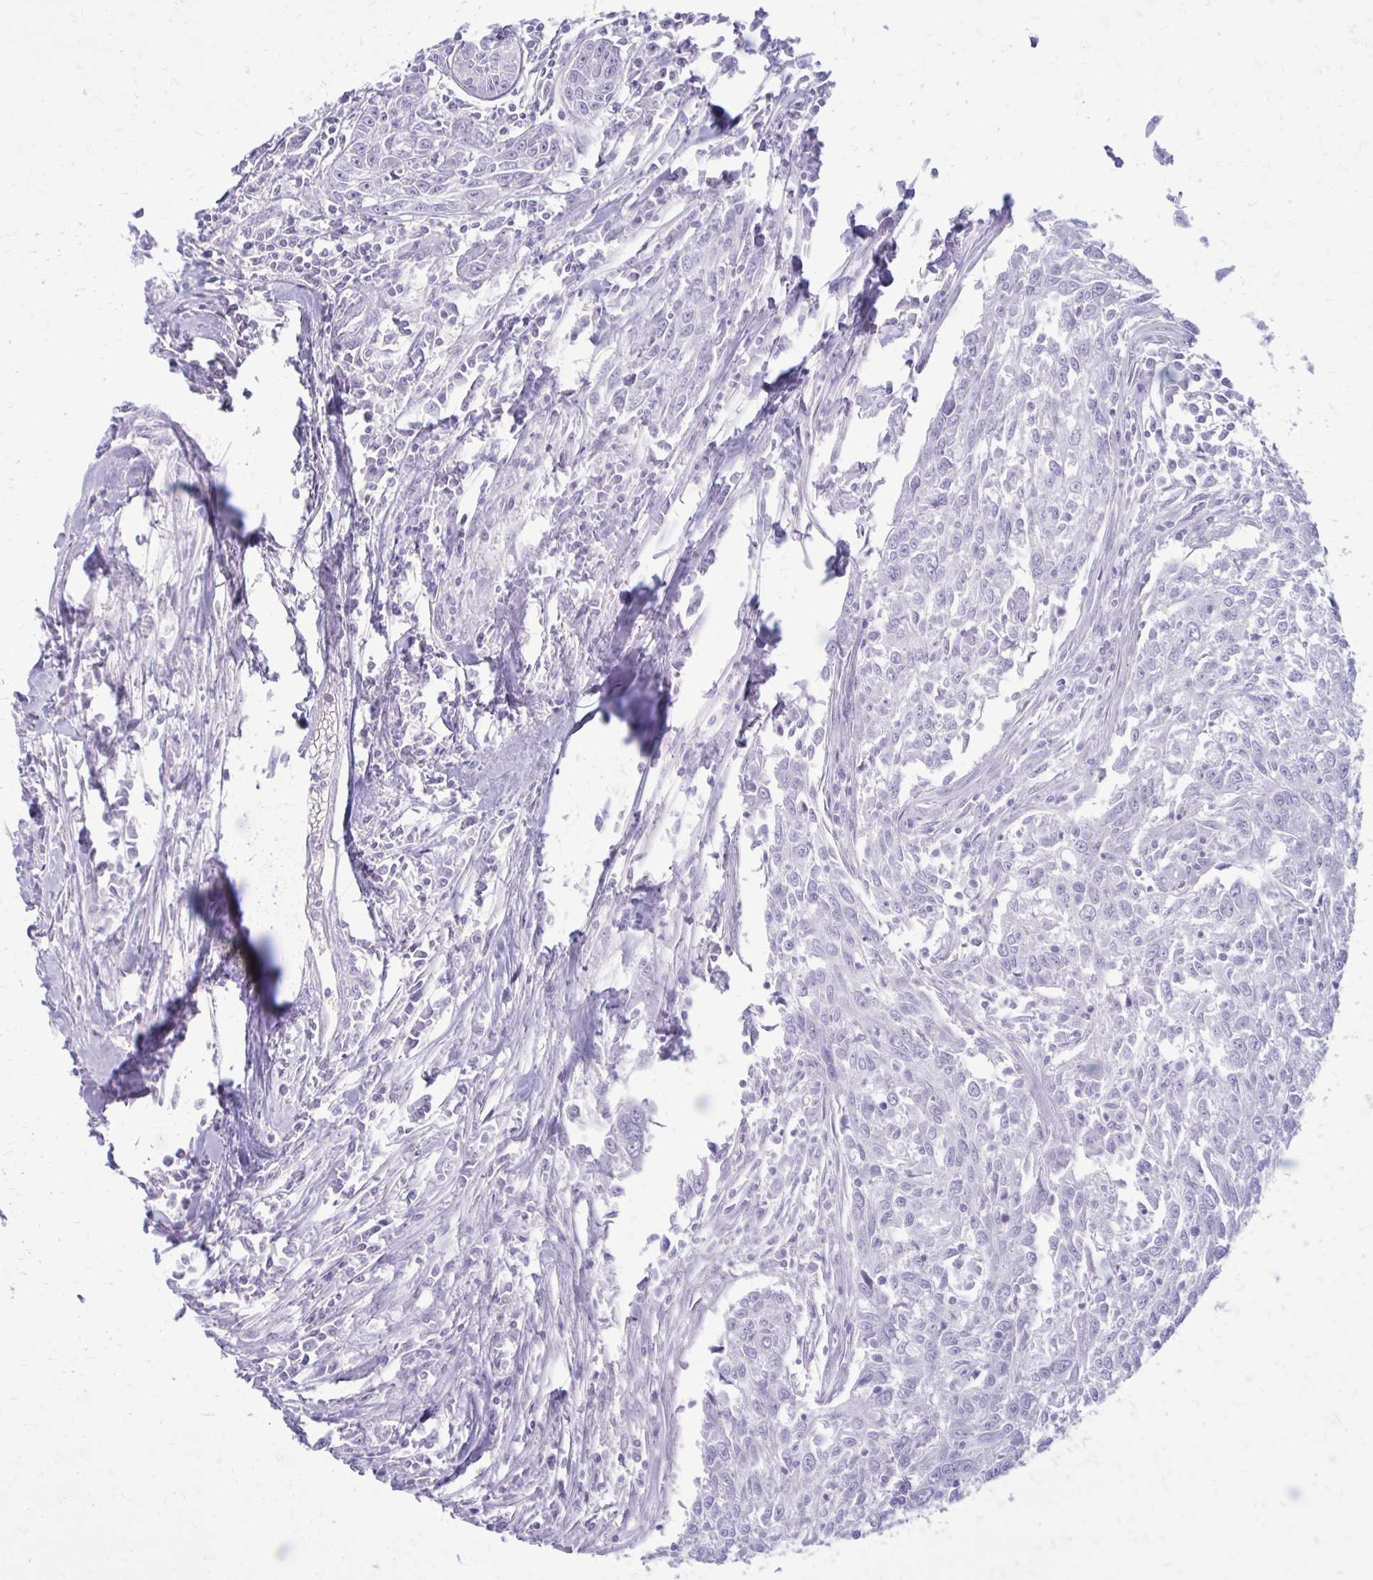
{"staining": {"intensity": "negative", "quantity": "none", "location": "none"}, "tissue": "breast cancer", "cell_type": "Tumor cells", "image_type": "cancer", "snomed": [{"axis": "morphology", "description": "Duct carcinoma"}, {"axis": "topography", "description": "Breast"}], "caption": "Immunohistochemistry of intraductal carcinoma (breast) exhibits no positivity in tumor cells. (Immunohistochemistry, brightfield microscopy, high magnification).", "gene": "CLTA", "patient": {"sex": "female", "age": 50}}